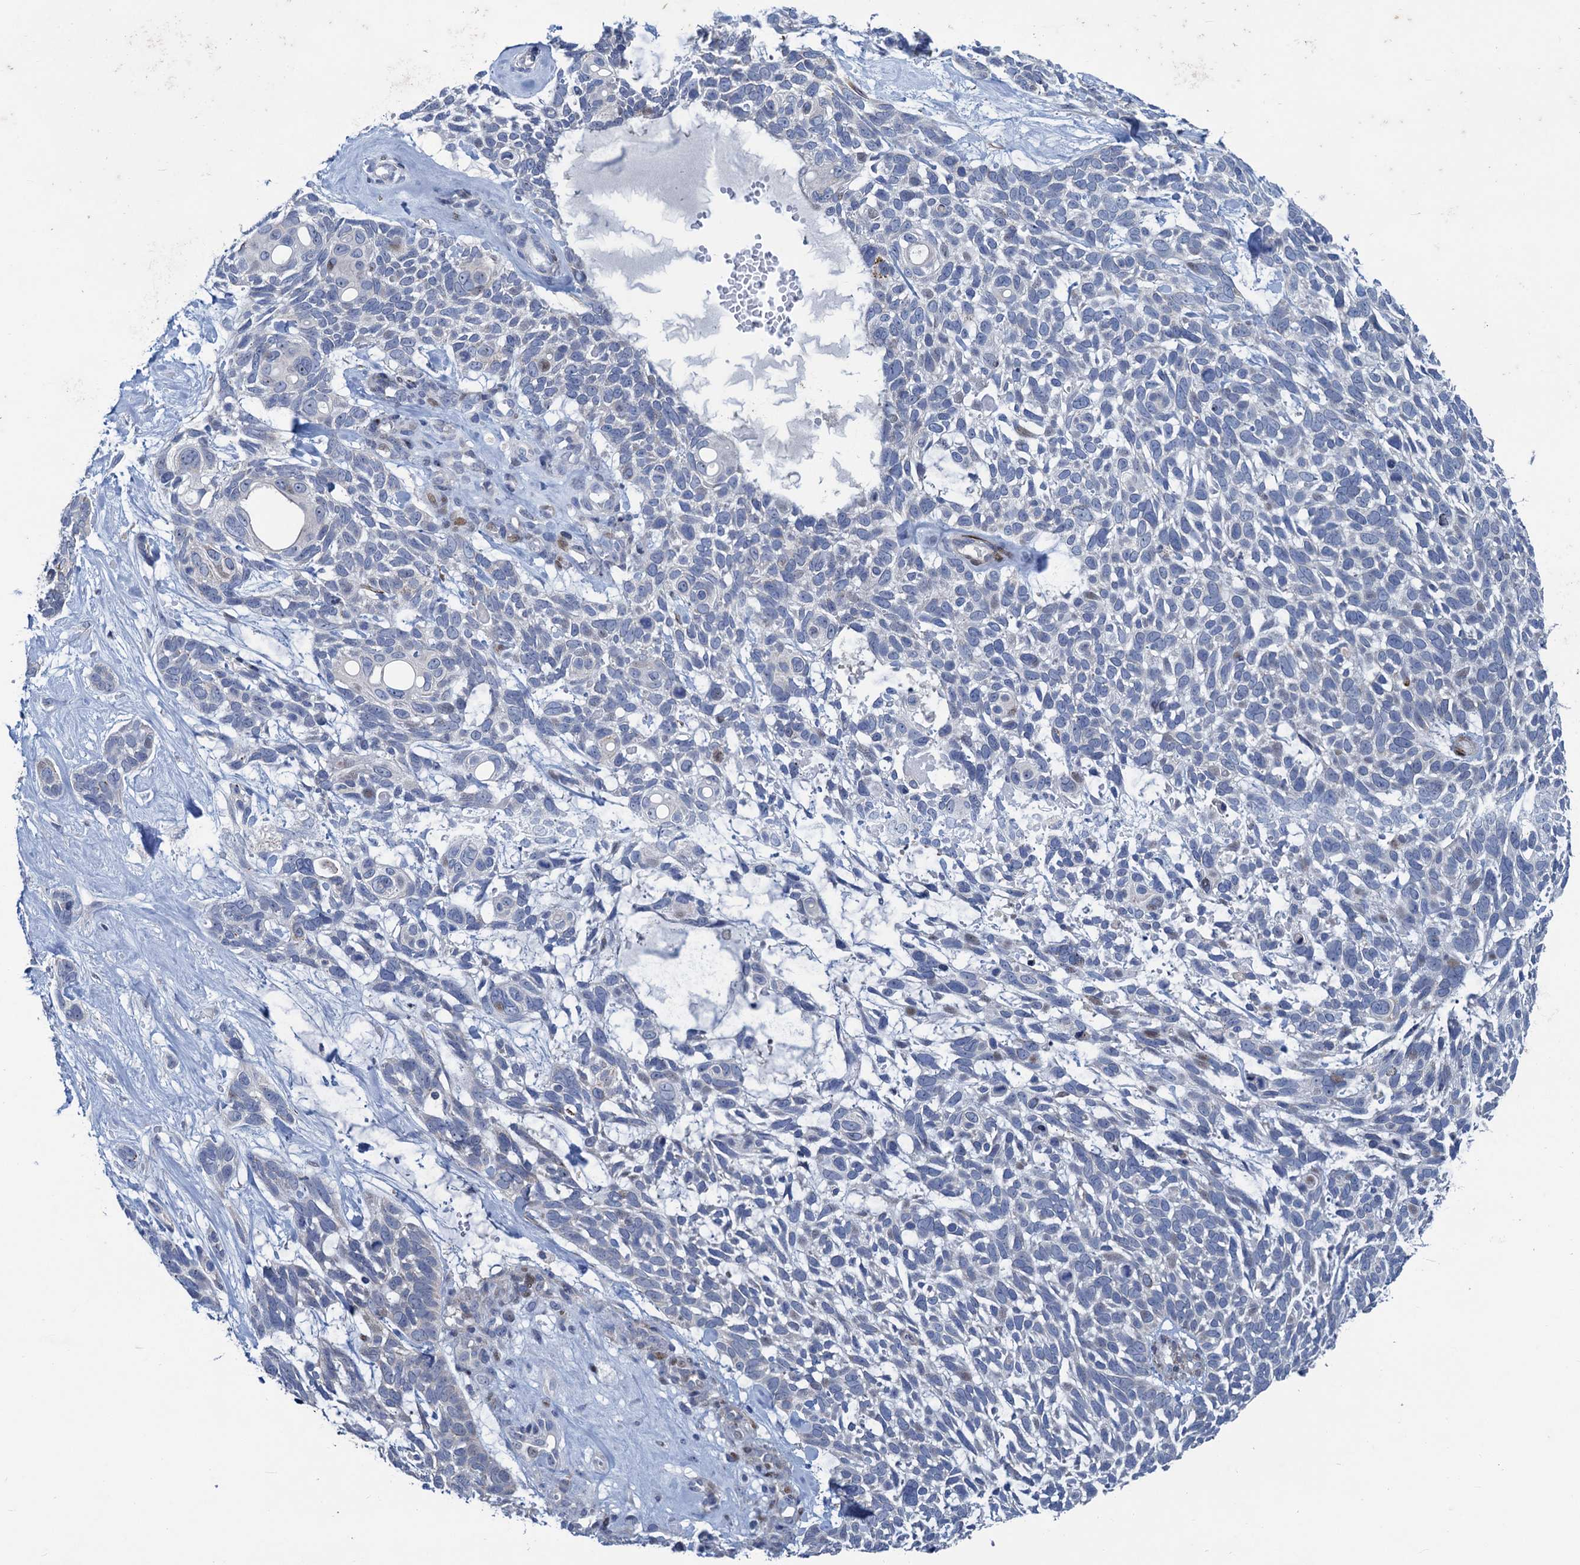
{"staining": {"intensity": "negative", "quantity": "none", "location": "none"}, "tissue": "skin cancer", "cell_type": "Tumor cells", "image_type": "cancer", "snomed": [{"axis": "morphology", "description": "Basal cell carcinoma"}, {"axis": "topography", "description": "Skin"}], "caption": "Human basal cell carcinoma (skin) stained for a protein using immunohistochemistry exhibits no positivity in tumor cells.", "gene": "ESYT3", "patient": {"sex": "male", "age": 88}}